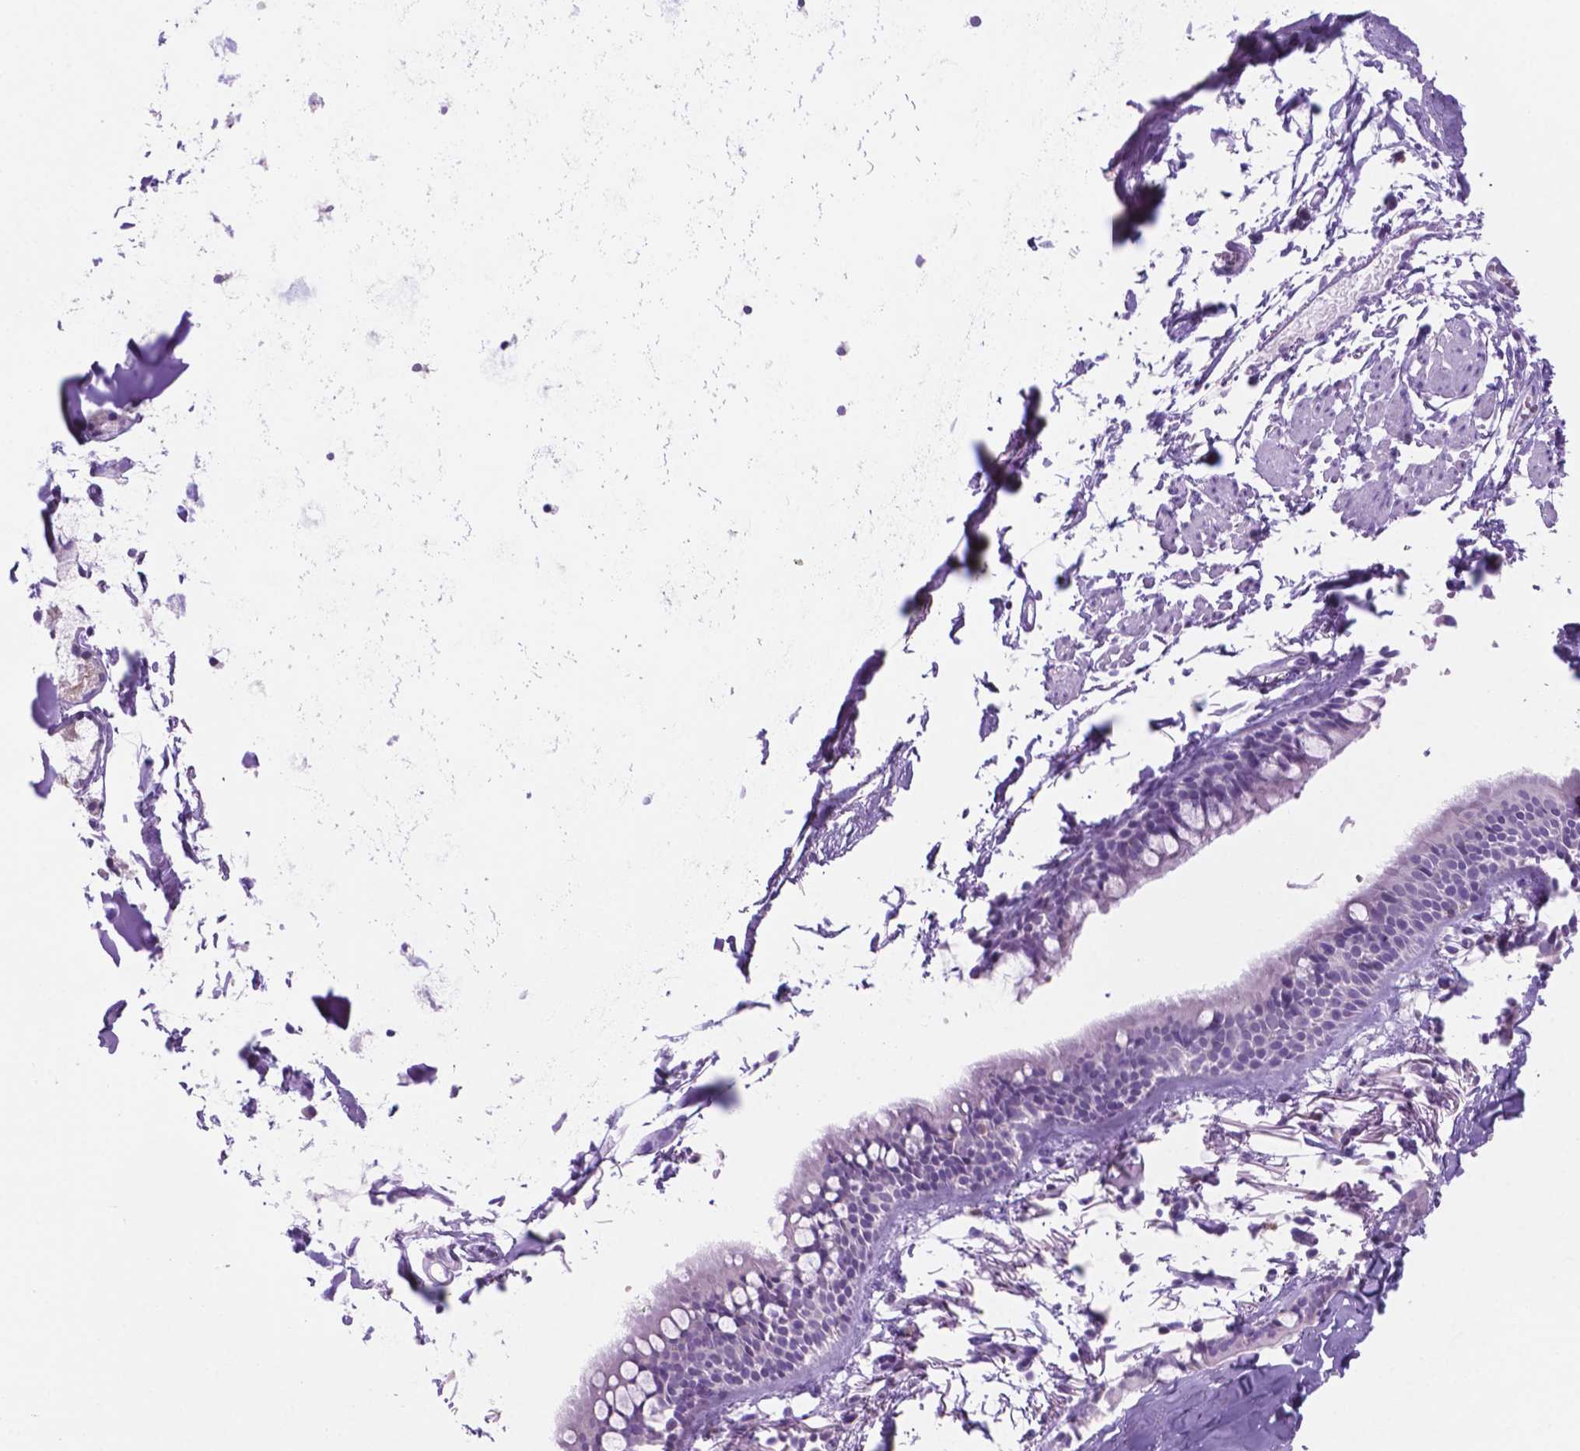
{"staining": {"intensity": "negative", "quantity": "none", "location": "none"}, "tissue": "bronchus", "cell_type": "Respiratory epithelial cells", "image_type": "normal", "snomed": [{"axis": "morphology", "description": "Normal tissue, NOS"}, {"axis": "topography", "description": "Bronchus"}], "caption": "DAB immunohistochemical staining of normal human bronchus displays no significant positivity in respiratory epithelial cells.", "gene": "GRIN2B", "patient": {"sex": "female", "age": 59}}